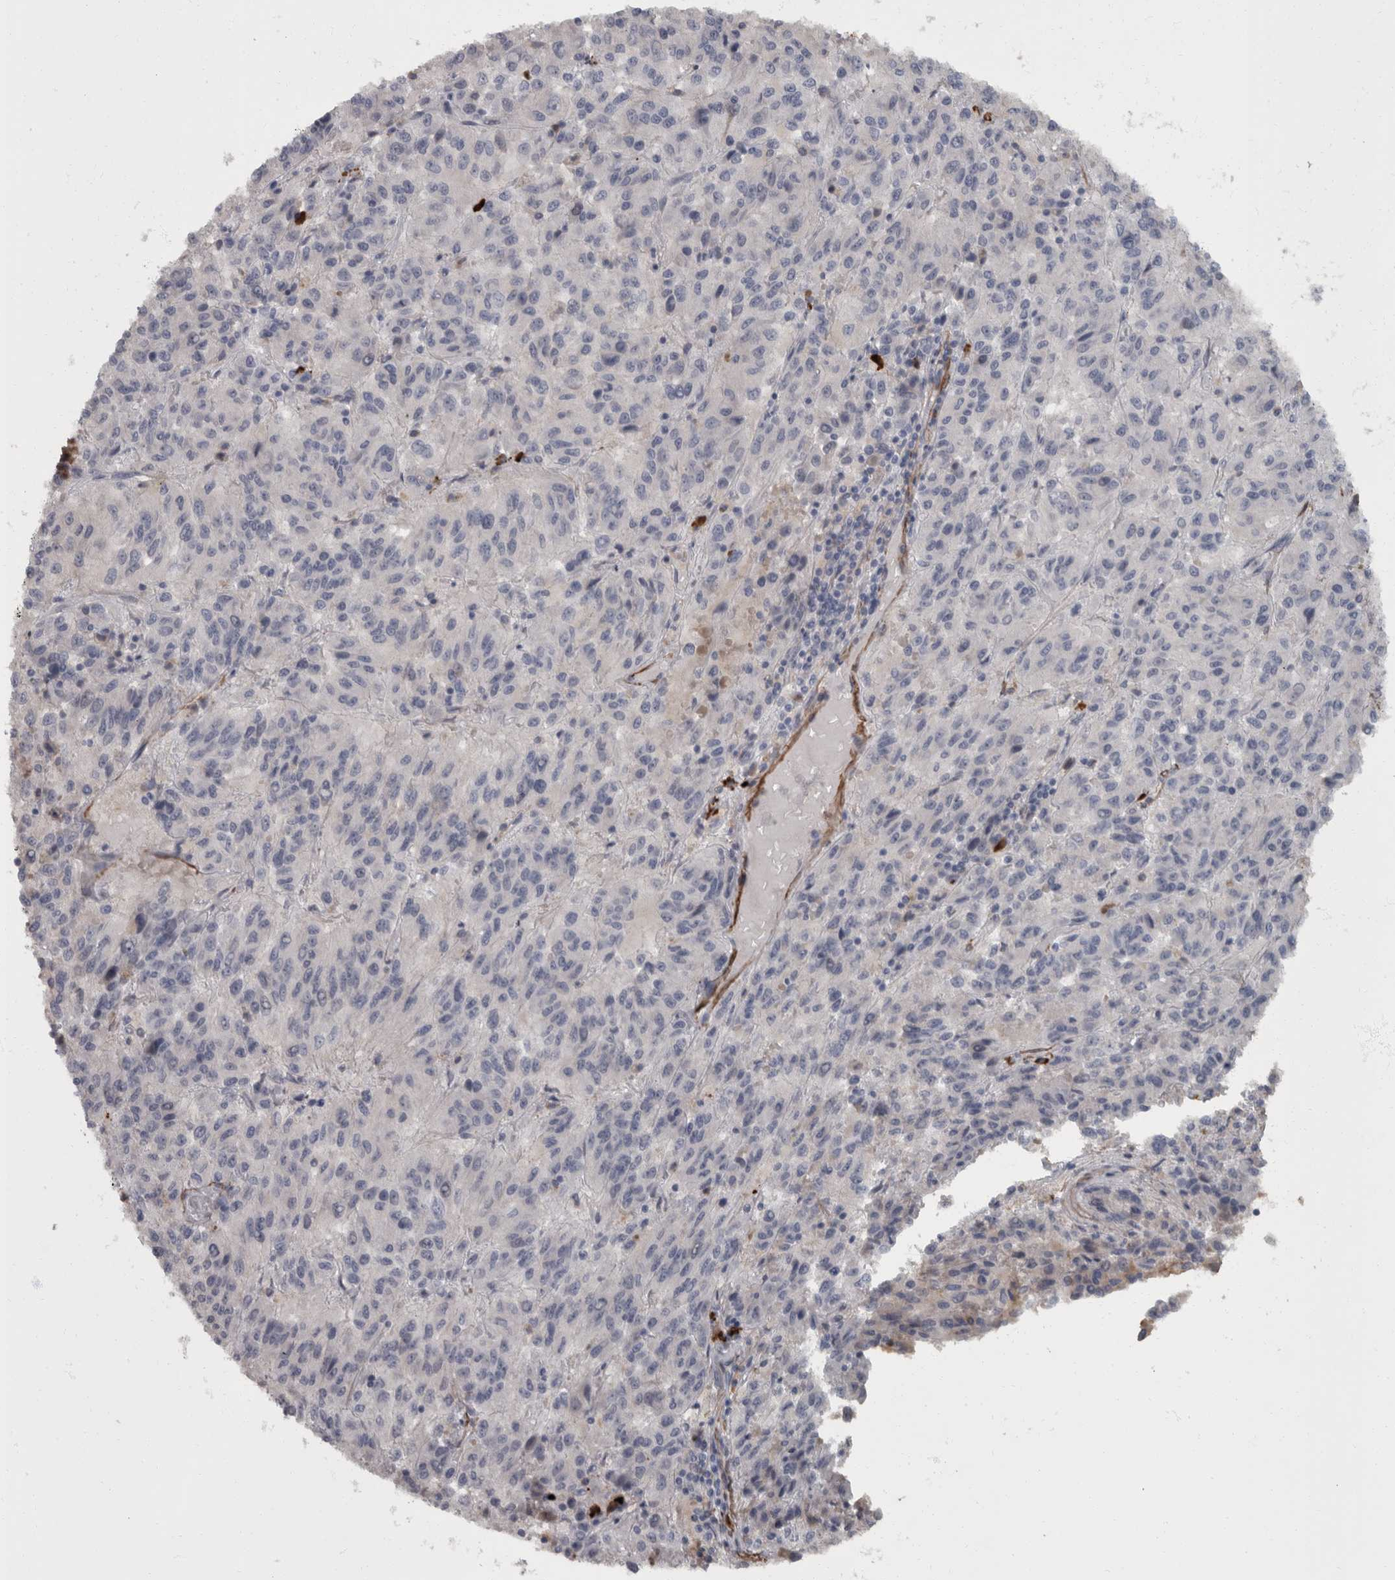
{"staining": {"intensity": "negative", "quantity": "none", "location": "none"}, "tissue": "melanoma", "cell_type": "Tumor cells", "image_type": "cancer", "snomed": [{"axis": "morphology", "description": "Malignant melanoma, Metastatic site"}, {"axis": "topography", "description": "Lung"}], "caption": "Immunohistochemical staining of human melanoma shows no significant expression in tumor cells. (Stains: DAB immunohistochemistry (IHC) with hematoxylin counter stain, Microscopy: brightfield microscopy at high magnification).", "gene": "MASTL", "patient": {"sex": "male", "age": 64}}